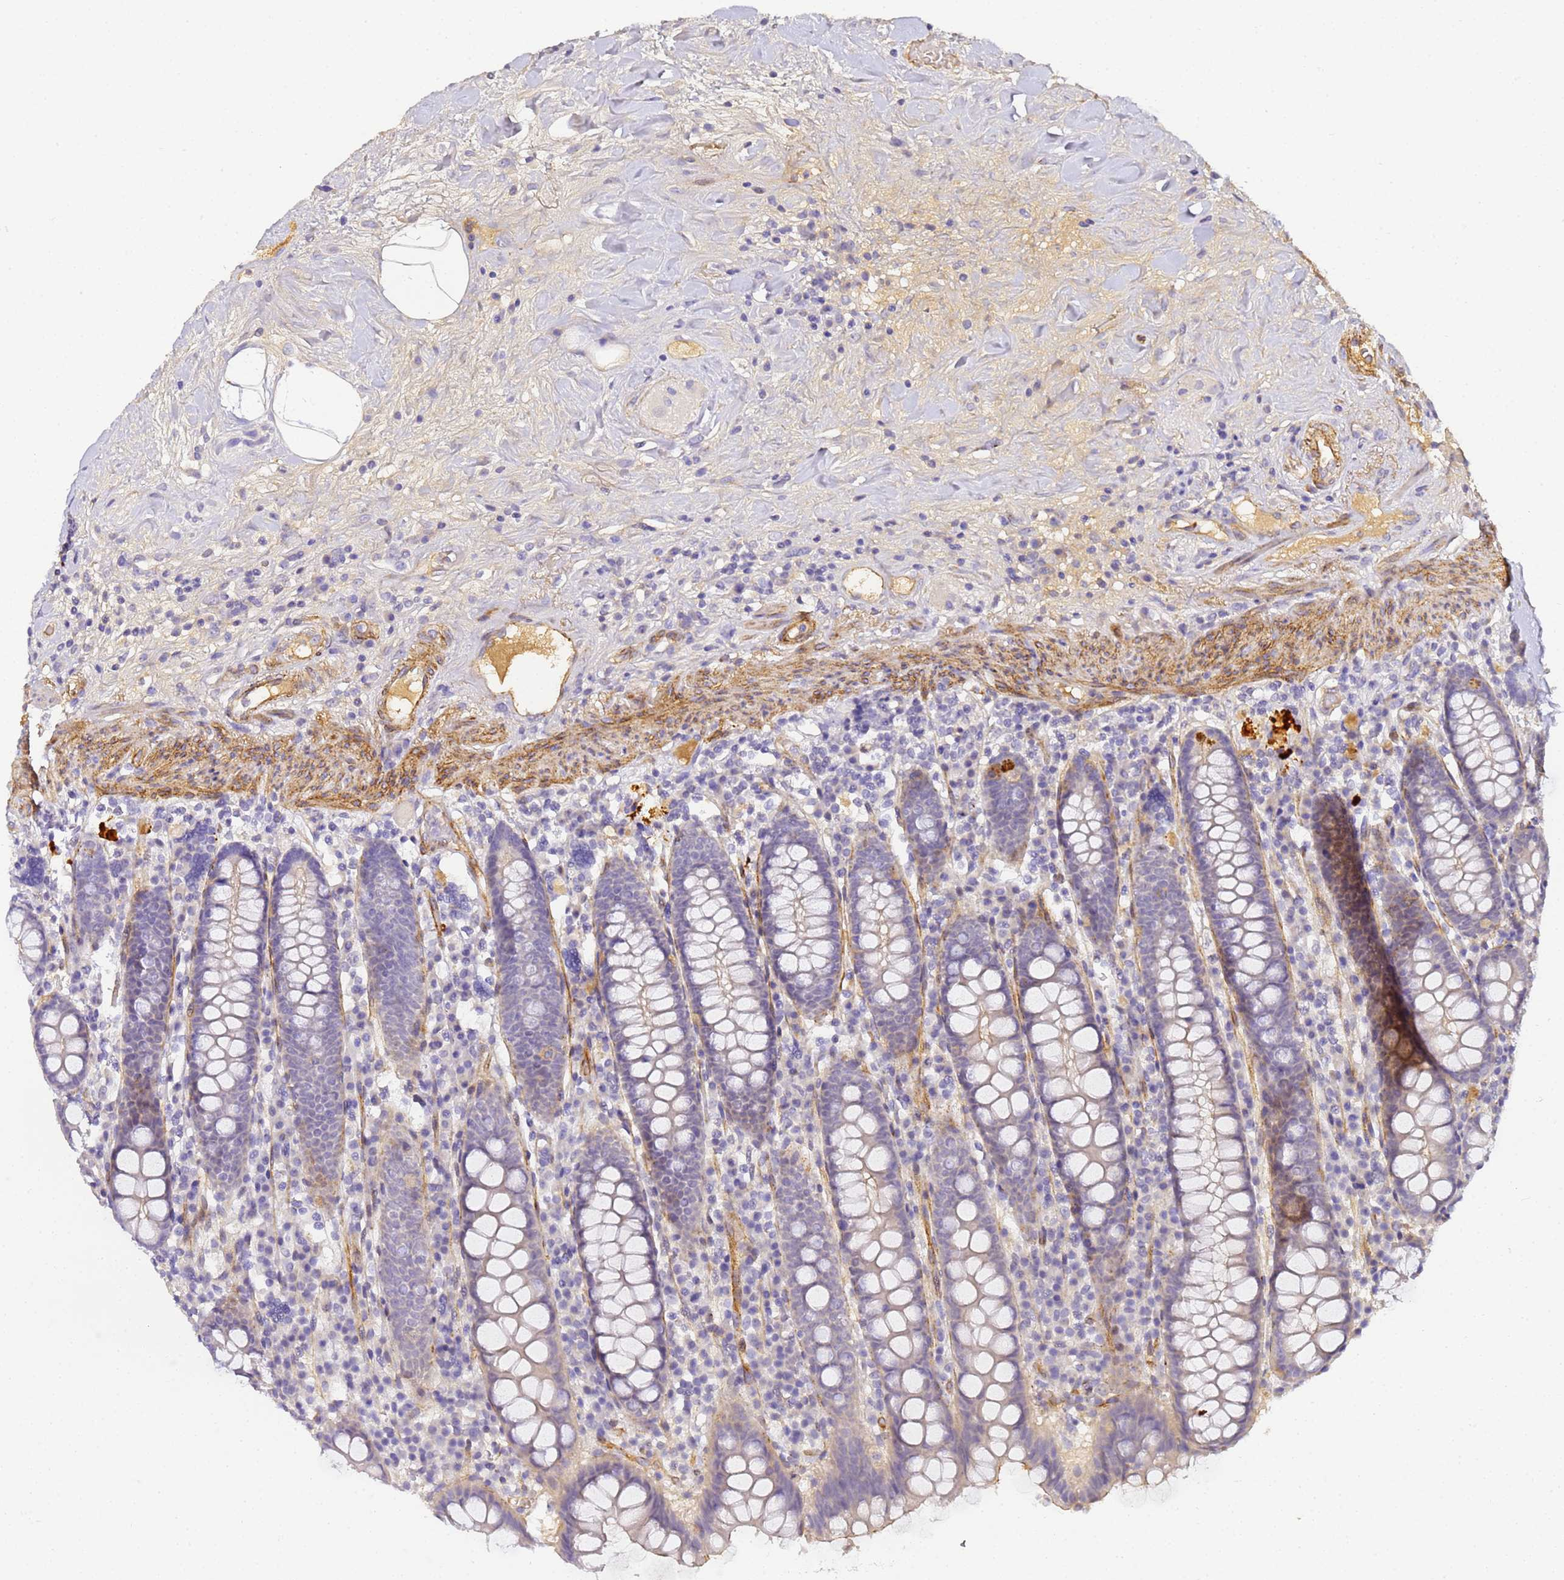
{"staining": {"intensity": "weak", "quantity": ">75%", "location": "cytoplasmic/membranous"}, "tissue": "colon", "cell_type": "Endothelial cells", "image_type": "normal", "snomed": [{"axis": "morphology", "description": "Normal tissue, NOS"}, {"axis": "topography", "description": "Colon"}], "caption": "Approximately >75% of endothelial cells in unremarkable colon reveal weak cytoplasmic/membranous protein positivity as visualized by brown immunohistochemical staining.", "gene": "CFHR1", "patient": {"sex": "female", "age": 79}}